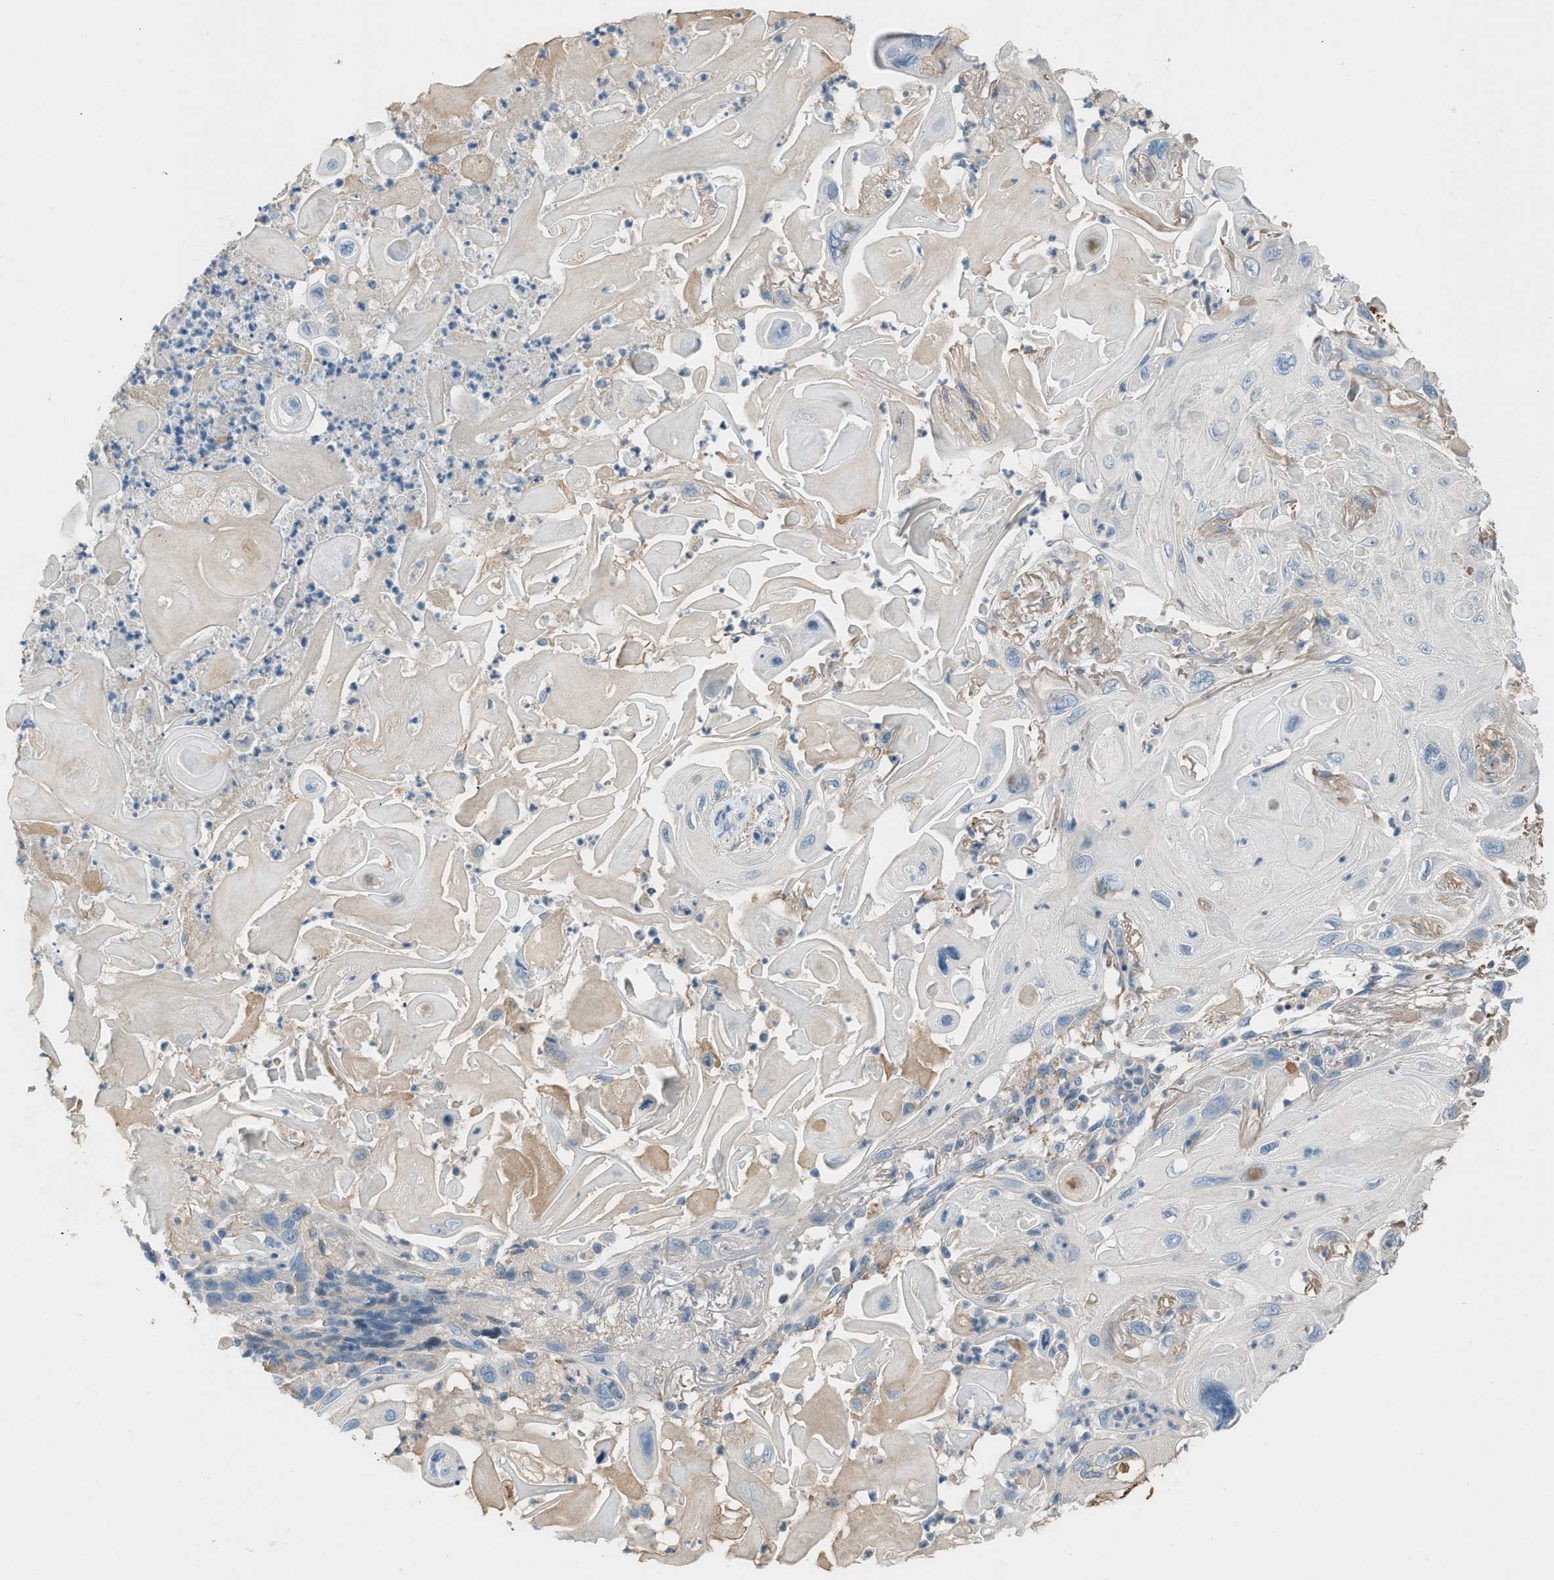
{"staining": {"intensity": "negative", "quantity": "none", "location": "none"}, "tissue": "skin cancer", "cell_type": "Tumor cells", "image_type": "cancer", "snomed": [{"axis": "morphology", "description": "Squamous cell carcinoma, NOS"}, {"axis": "topography", "description": "Skin"}], "caption": "This image is of skin cancer (squamous cell carcinoma) stained with immunohistochemistry to label a protein in brown with the nuclei are counter-stained blue. There is no staining in tumor cells. (Brightfield microscopy of DAB immunohistochemistry at high magnification).", "gene": "FBLN2", "patient": {"sex": "female", "age": 77}}